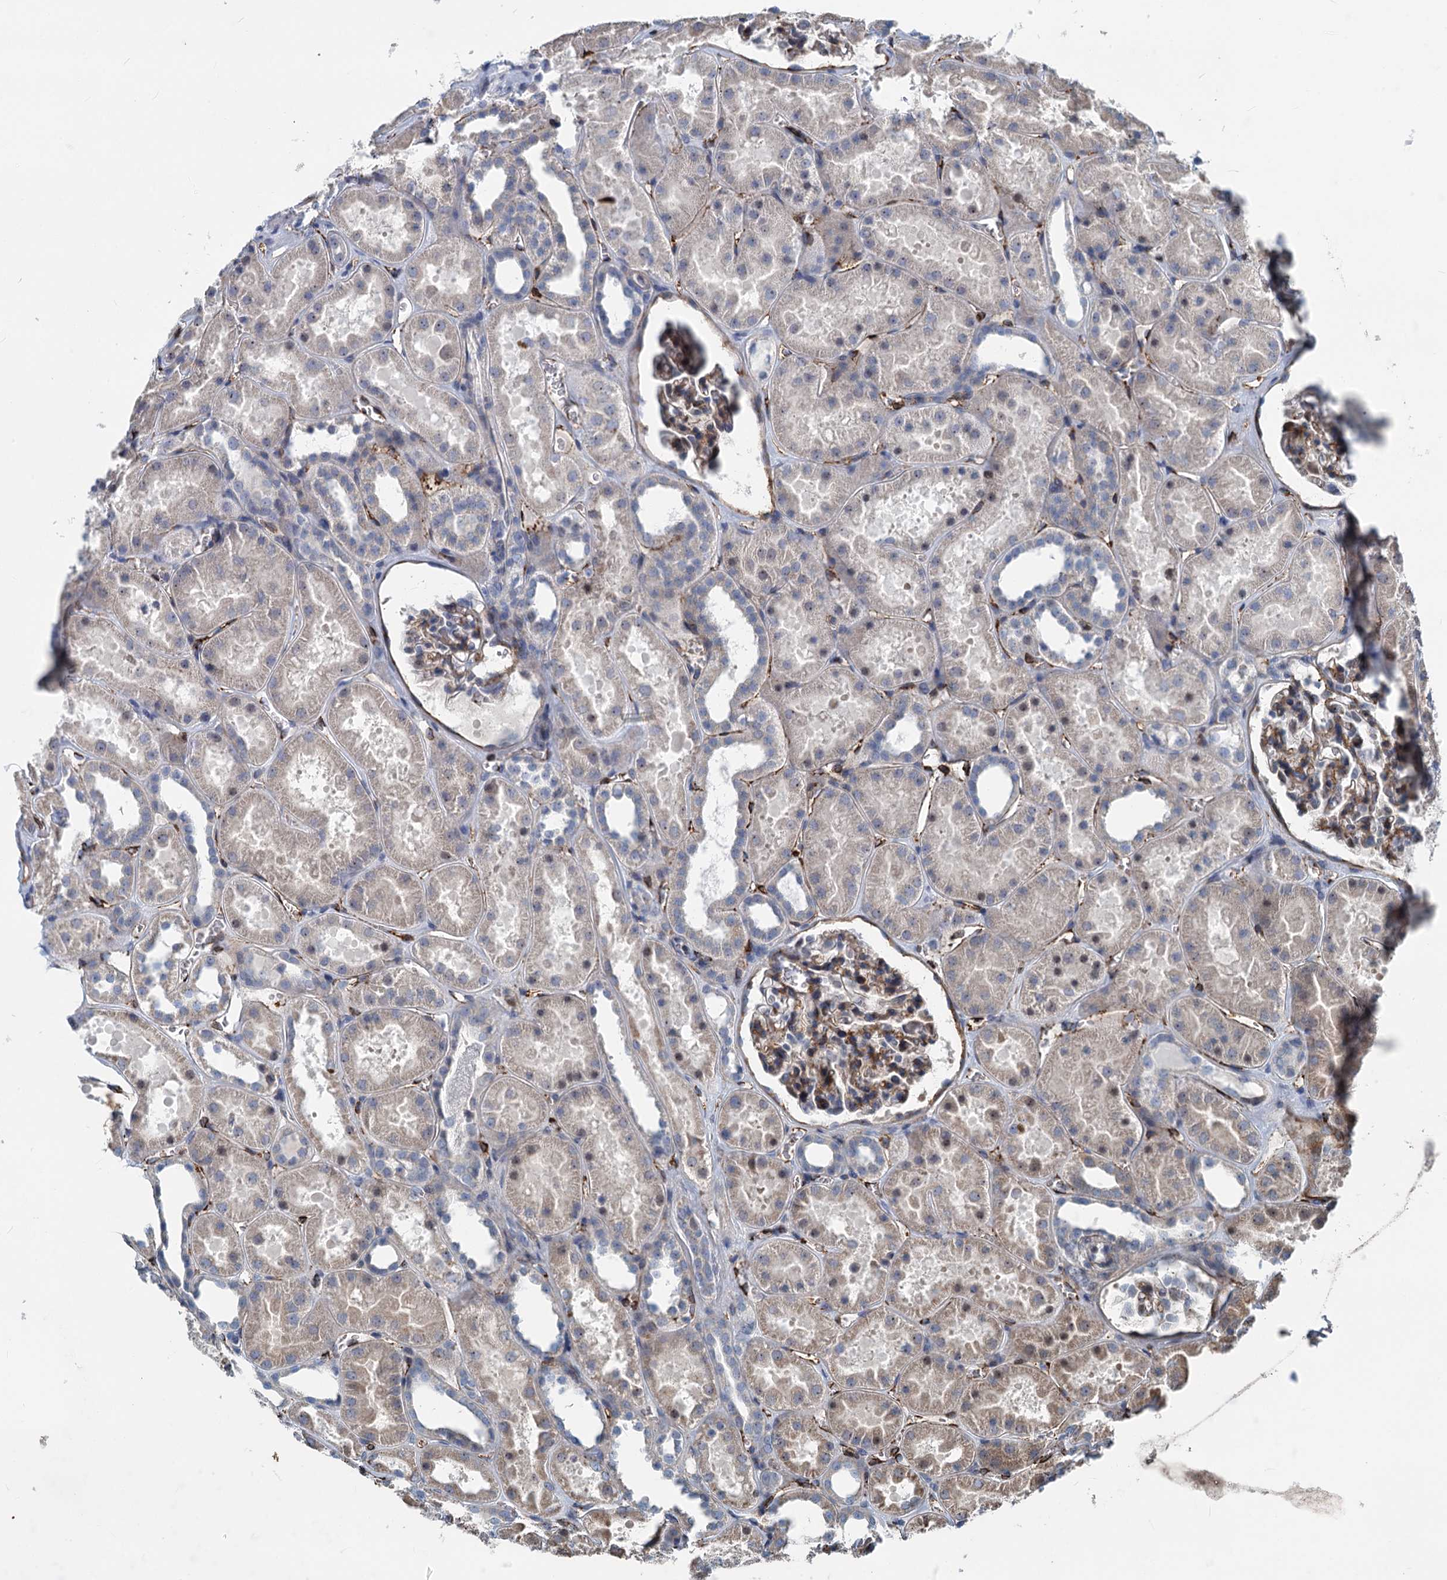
{"staining": {"intensity": "moderate", "quantity": "25%-75%", "location": "cytoplasmic/membranous"}, "tissue": "kidney", "cell_type": "Cells in glomeruli", "image_type": "normal", "snomed": [{"axis": "morphology", "description": "Normal tissue, NOS"}, {"axis": "topography", "description": "Kidney"}], "caption": "Human kidney stained with a brown dye shows moderate cytoplasmic/membranous positive staining in approximately 25%-75% of cells in glomeruli.", "gene": "ASXL3", "patient": {"sex": "female", "age": 41}}